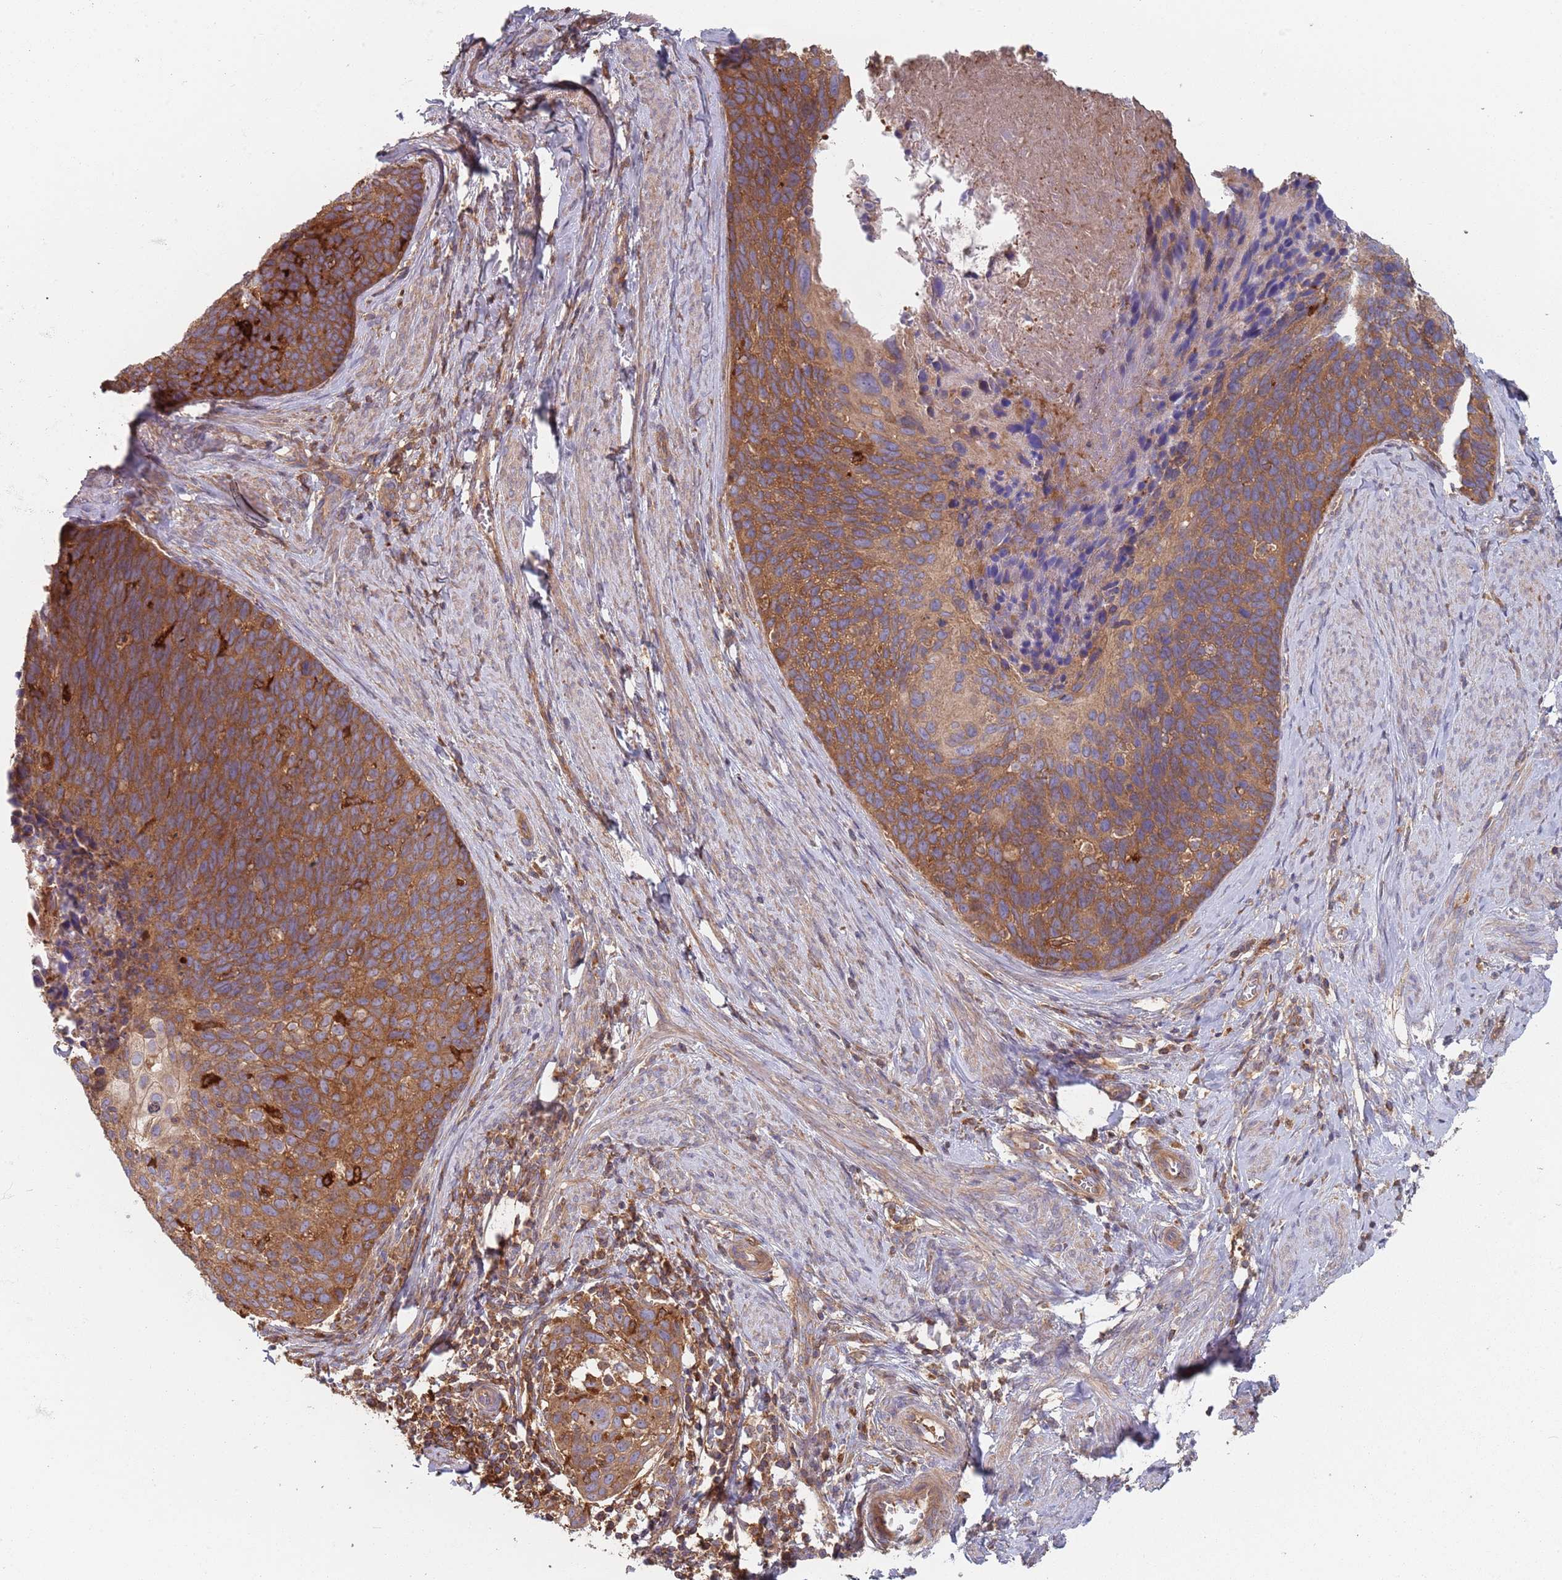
{"staining": {"intensity": "moderate", "quantity": ">75%", "location": "cytoplasmic/membranous"}, "tissue": "cervical cancer", "cell_type": "Tumor cells", "image_type": "cancer", "snomed": [{"axis": "morphology", "description": "Squamous cell carcinoma, NOS"}, {"axis": "topography", "description": "Cervix"}], "caption": "Human cervical squamous cell carcinoma stained for a protein (brown) shows moderate cytoplasmic/membranous positive expression in approximately >75% of tumor cells.", "gene": "GDI2", "patient": {"sex": "female", "age": 80}}